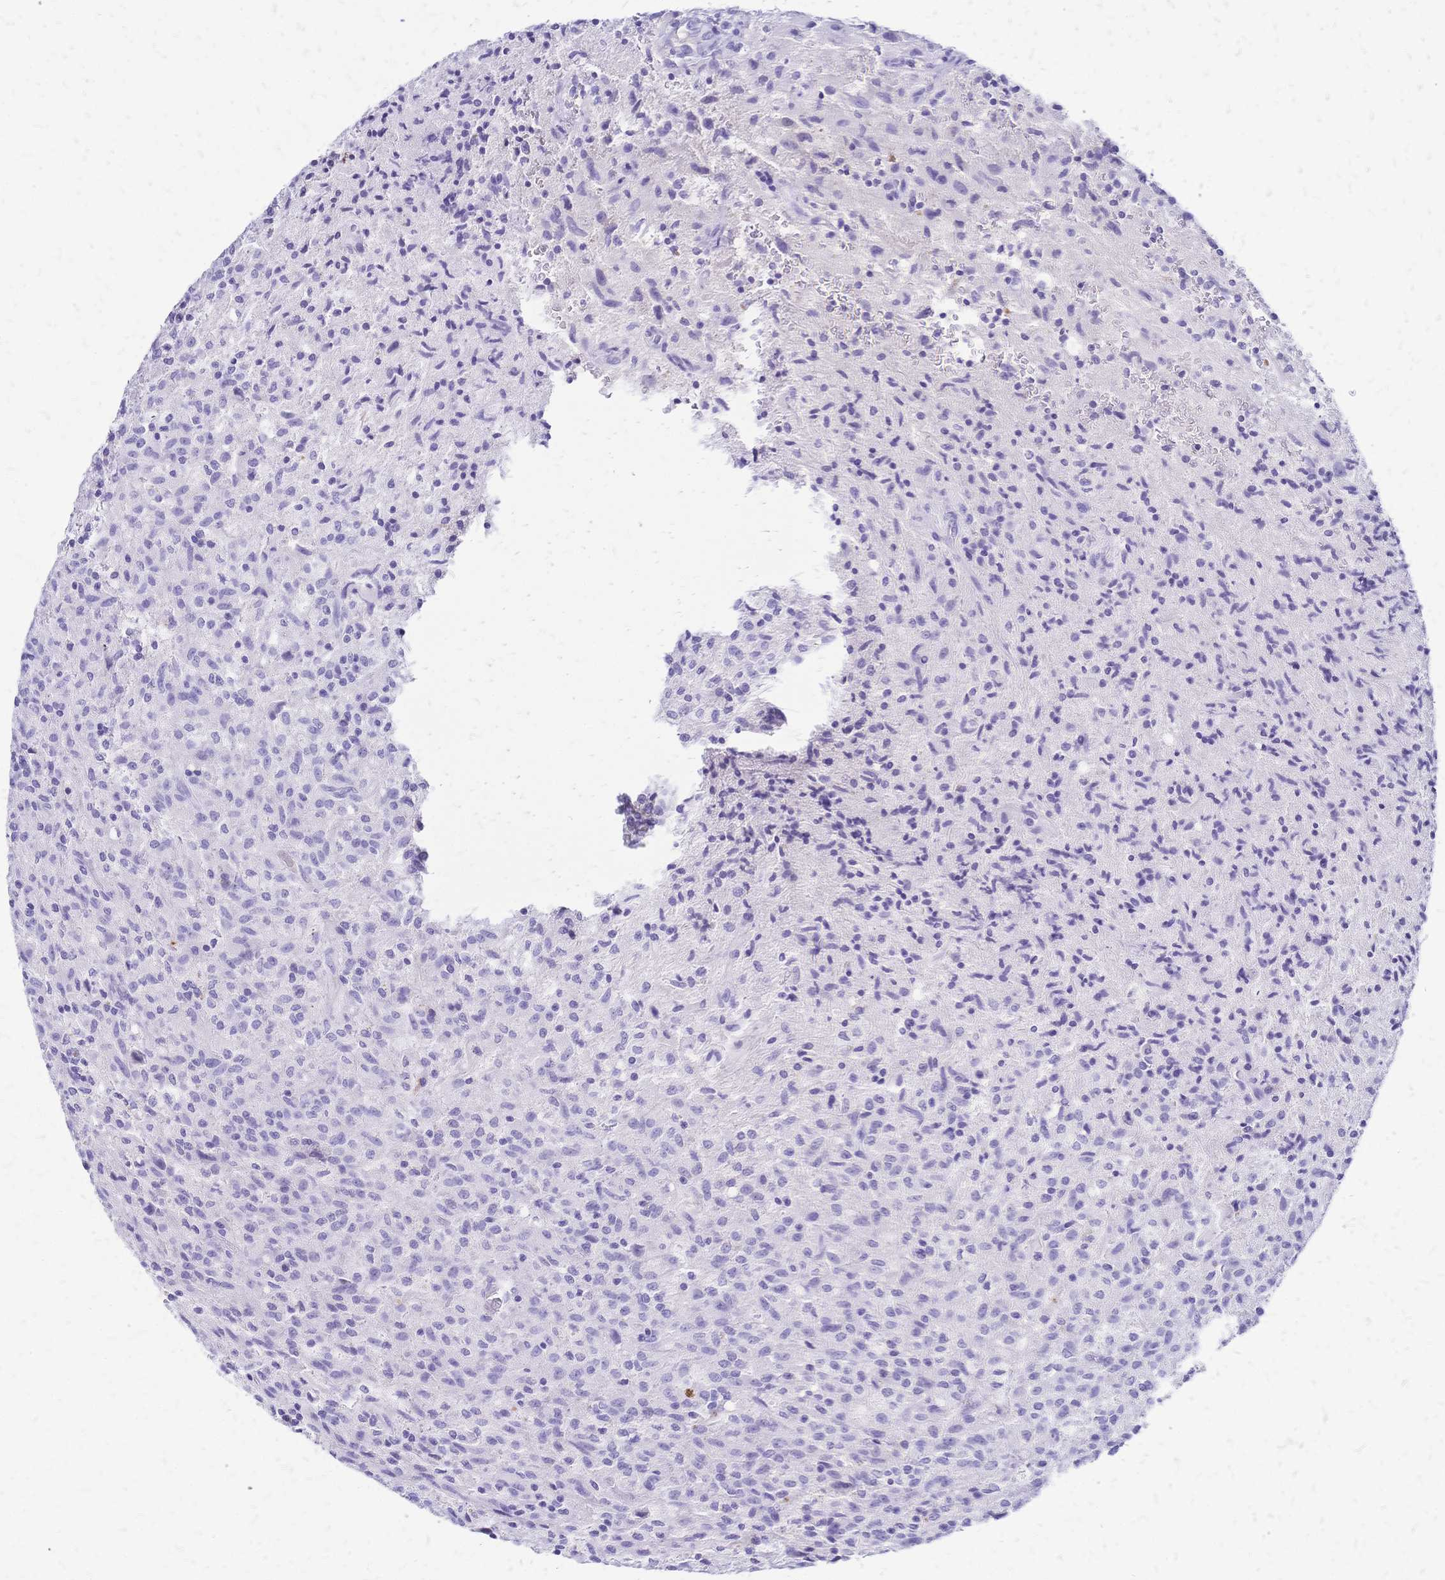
{"staining": {"intensity": "negative", "quantity": "none", "location": "none"}, "tissue": "glioma", "cell_type": "Tumor cells", "image_type": "cancer", "snomed": [{"axis": "morphology", "description": "Glioma, malignant, High grade"}, {"axis": "topography", "description": "Brain"}], "caption": "This is a image of immunohistochemistry (IHC) staining of malignant glioma (high-grade), which shows no staining in tumor cells.", "gene": "FA2H", "patient": {"sex": "male", "age": 68}}